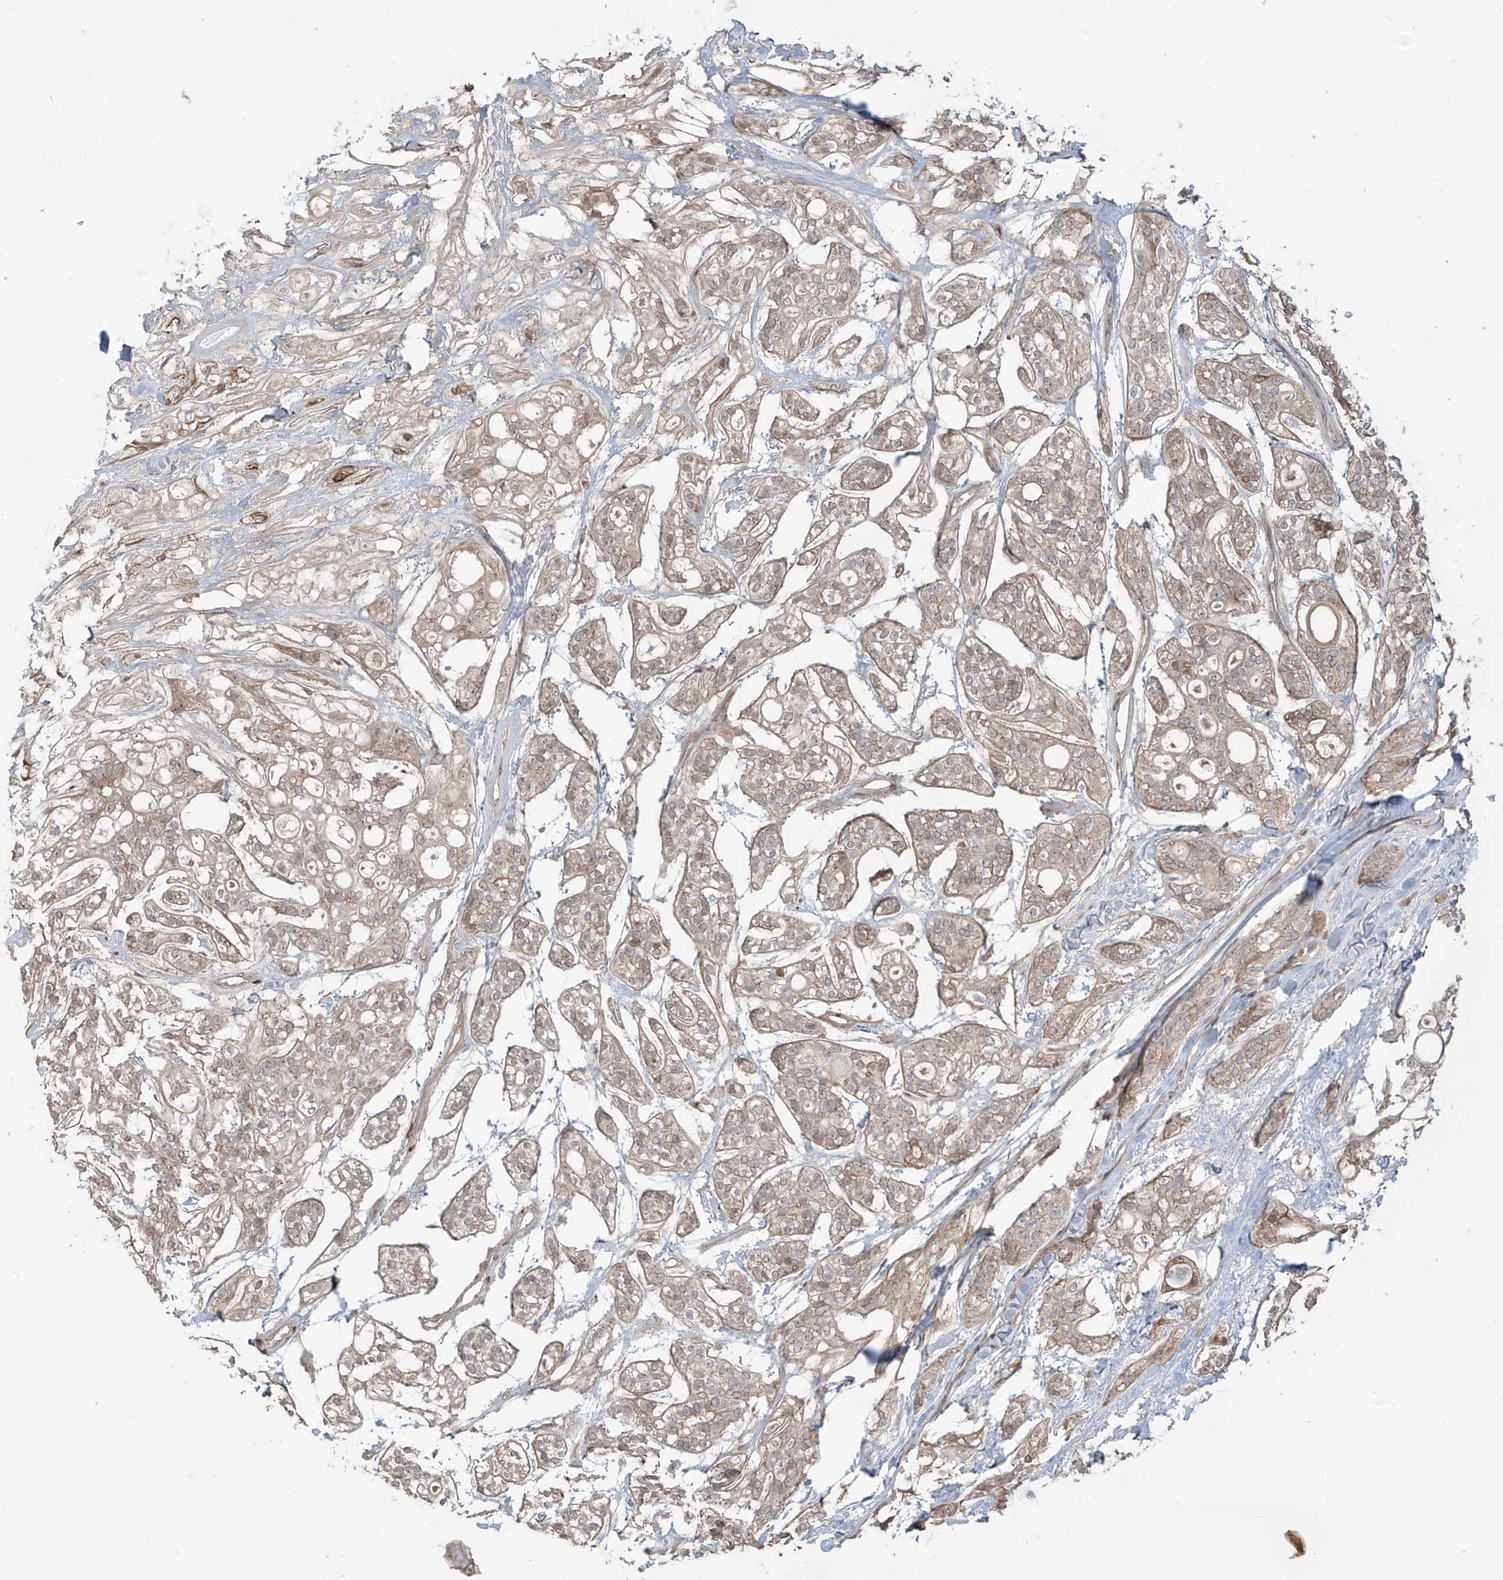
{"staining": {"intensity": "weak", "quantity": "25%-75%", "location": "cytoplasmic/membranous,nuclear"}, "tissue": "head and neck cancer", "cell_type": "Tumor cells", "image_type": "cancer", "snomed": [{"axis": "morphology", "description": "Adenocarcinoma, NOS"}, {"axis": "topography", "description": "Head-Neck"}], "caption": "Adenocarcinoma (head and neck) stained with a brown dye demonstrates weak cytoplasmic/membranous and nuclear positive positivity in about 25%-75% of tumor cells.", "gene": "LRRC74A", "patient": {"sex": "male", "age": 66}}